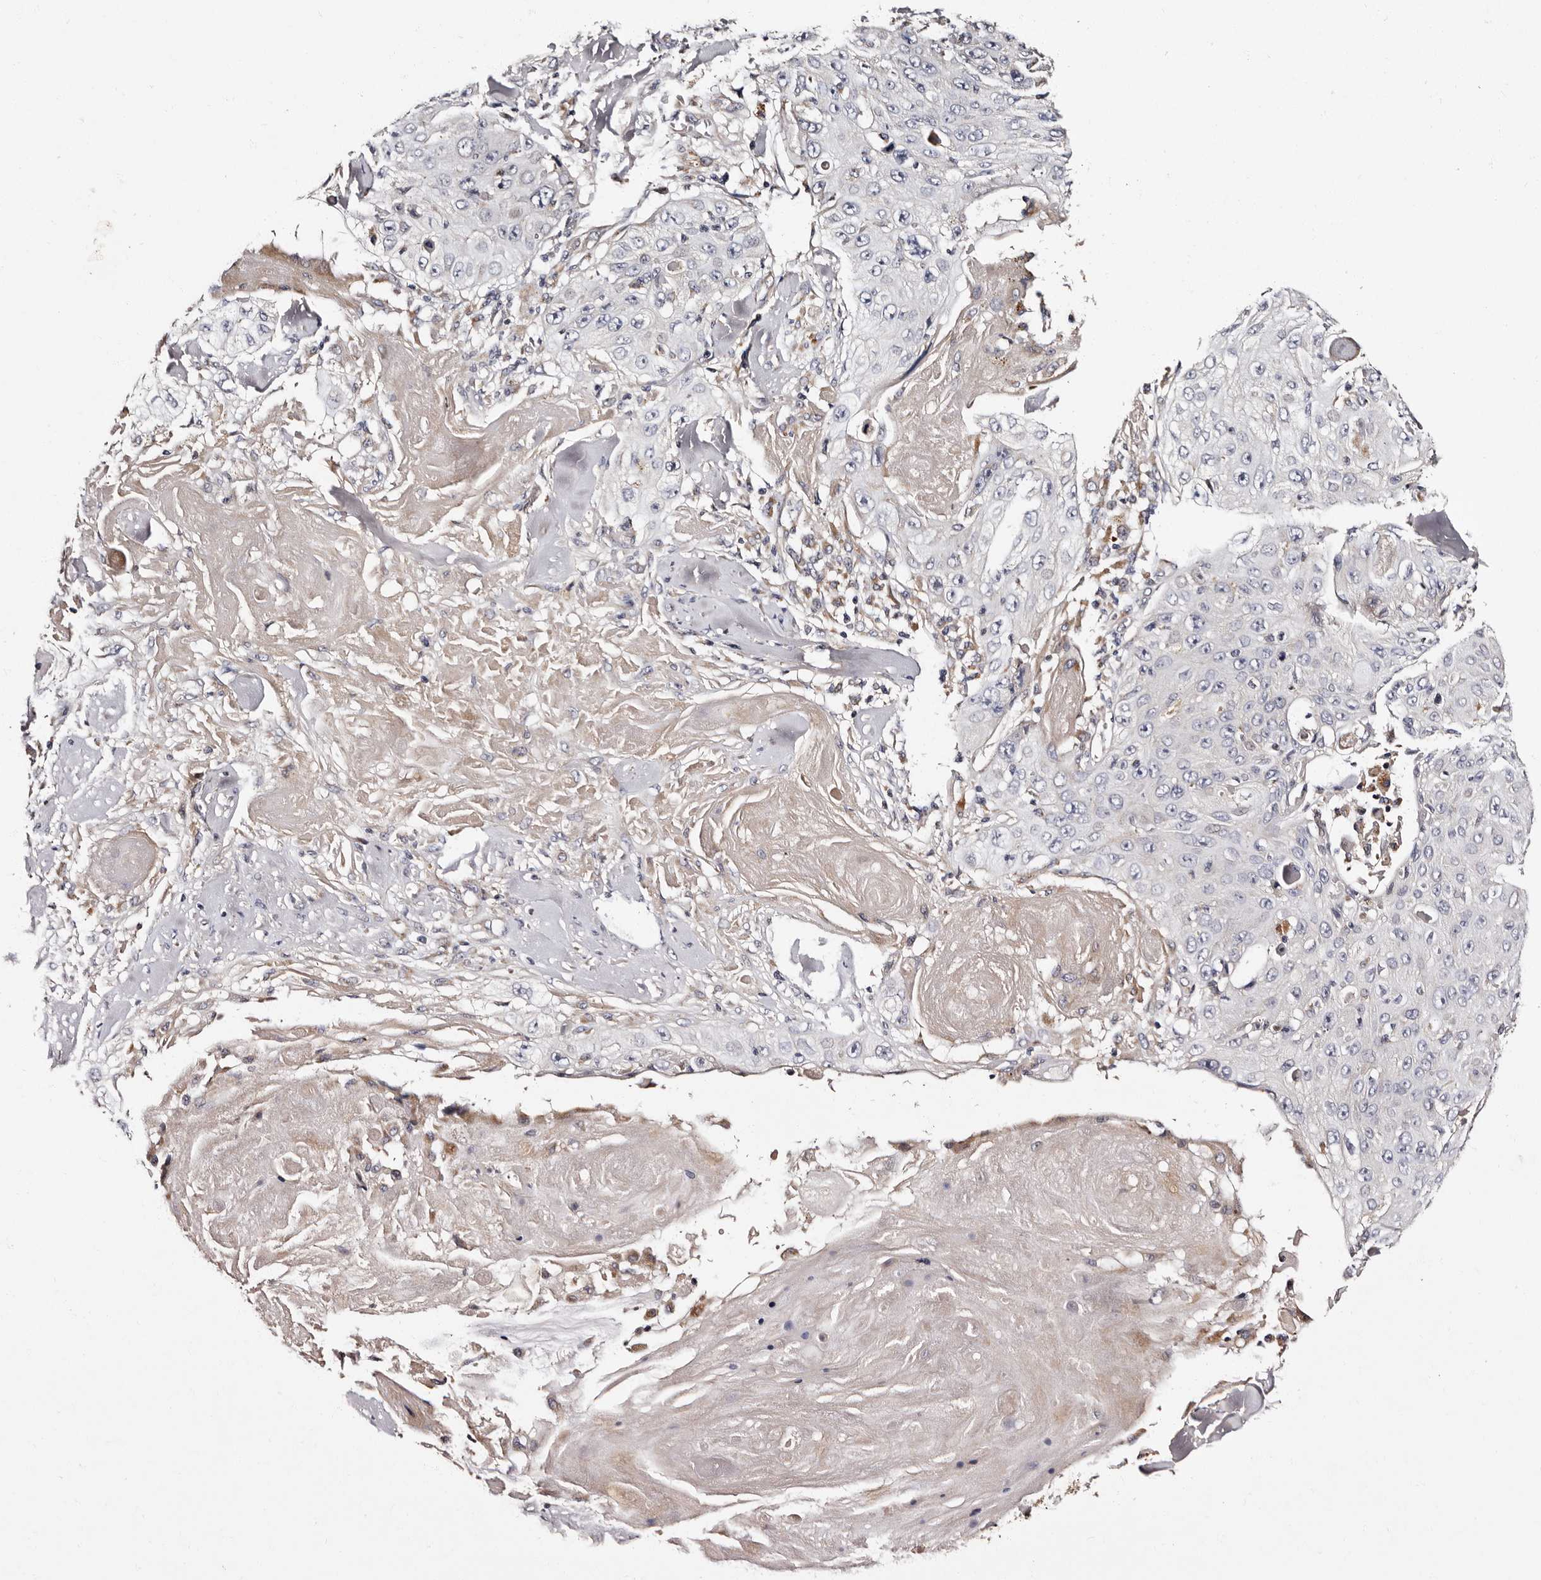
{"staining": {"intensity": "negative", "quantity": "none", "location": "none"}, "tissue": "skin cancer", "cell_type": "Tumor cells", "image_type": "cancer", "snomed": [{"axis": "morphology", "description": "Squamous cell carcinoma, NOS"}, {"axis": "topography", "description": "Skin"}], "caption": "Skin squamous cell carcinoma stained for a protein using immunohistochemistry (IHC) reveals no positivity tumor cells.", "gene": "ADCK5", "patient": {"sex": "male", "age": 86}}